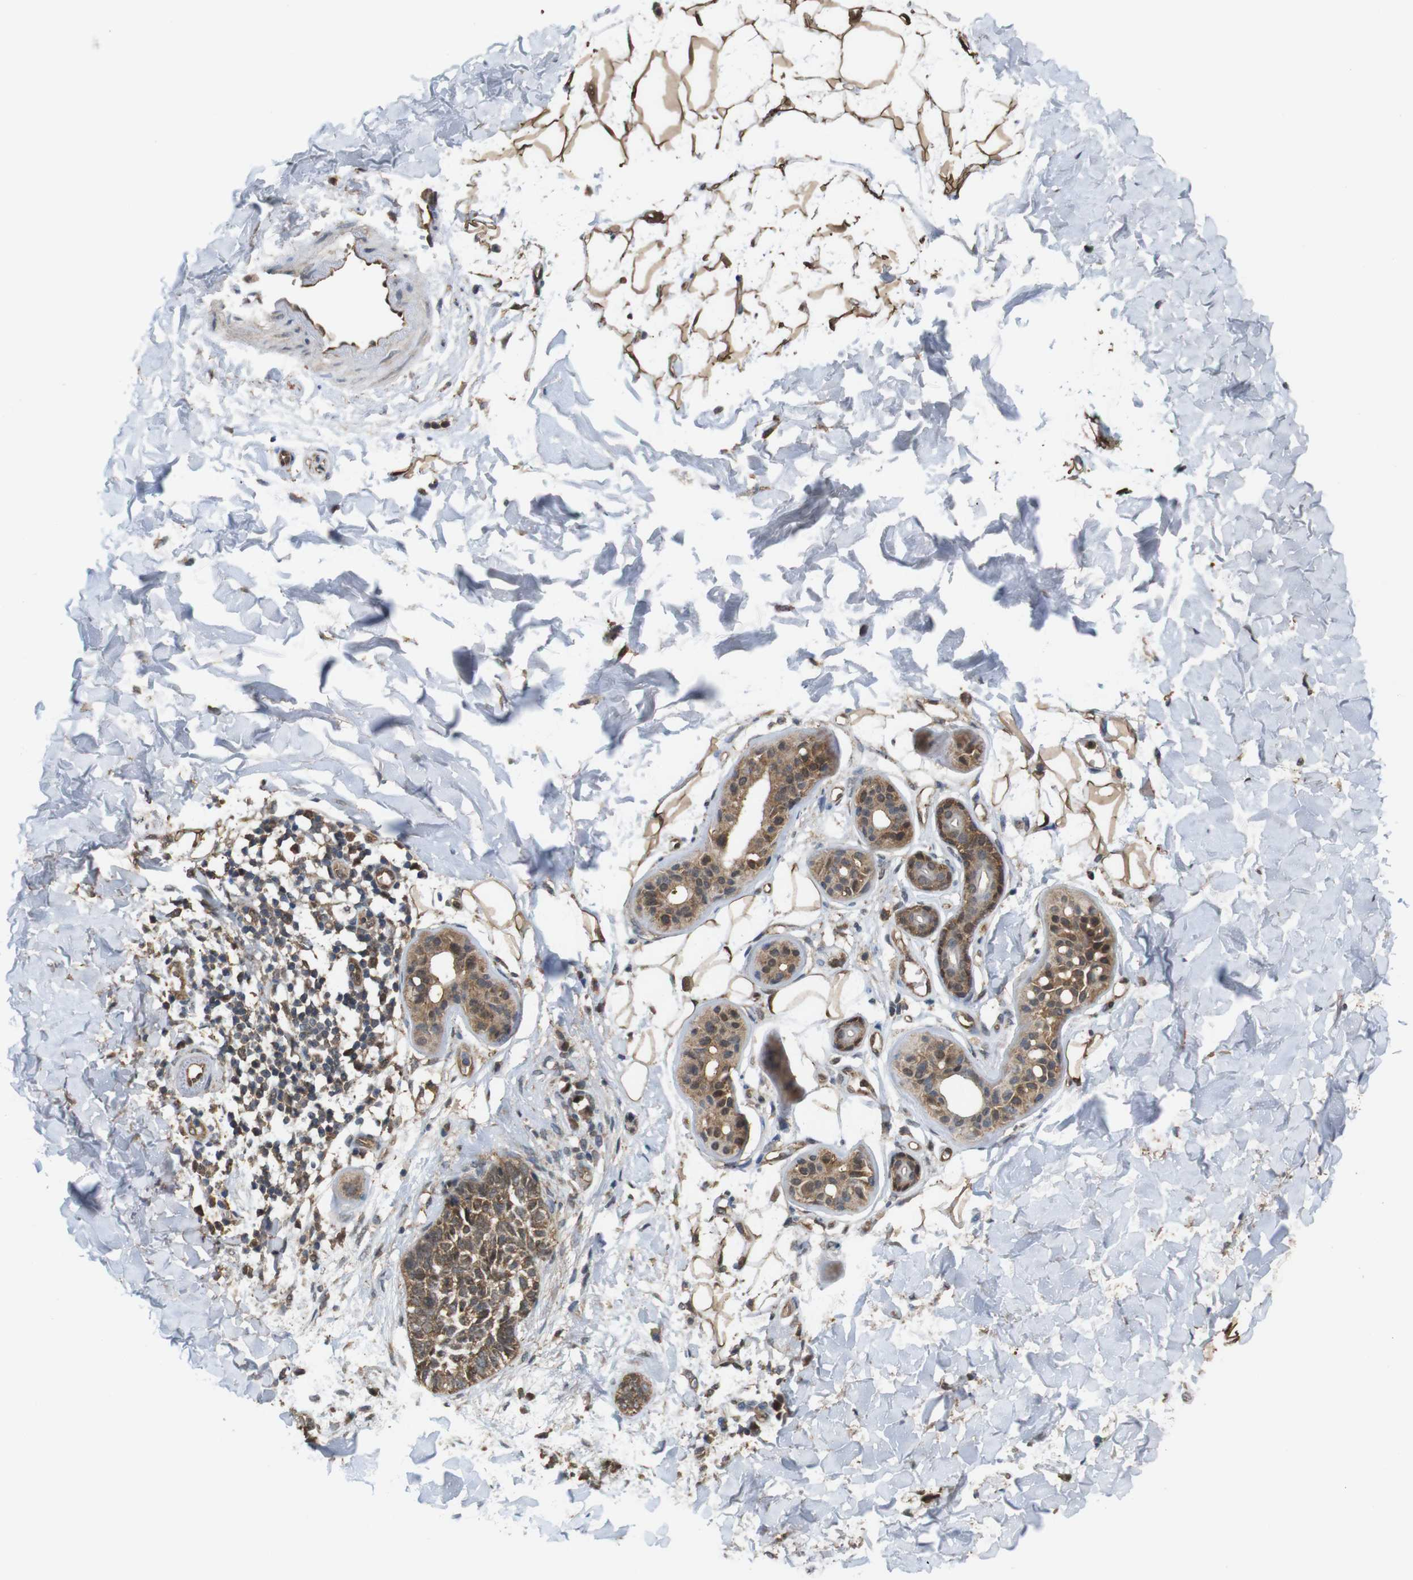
{"staining": {"intensity": "moderate", "quantity": ">75%", "location": "cytoplasmic/membranous"}, "tissue": "skin cancer", "cell_type": "Tumor cells", "image_type": "cancer", "snomed": [{"axis": "morphology", "description": "Basal cell carcinoma"}, {"axis": "topography", "description": "Skin"}], "caption": "An image of human skin cancer (basal cell carcinoma) stained for a protein exhibits moderate cytoplasmic/membranous brown staining in tumor cells.", "gene": "YWHAG", "patient": {"sex": "female", "age": 58}}